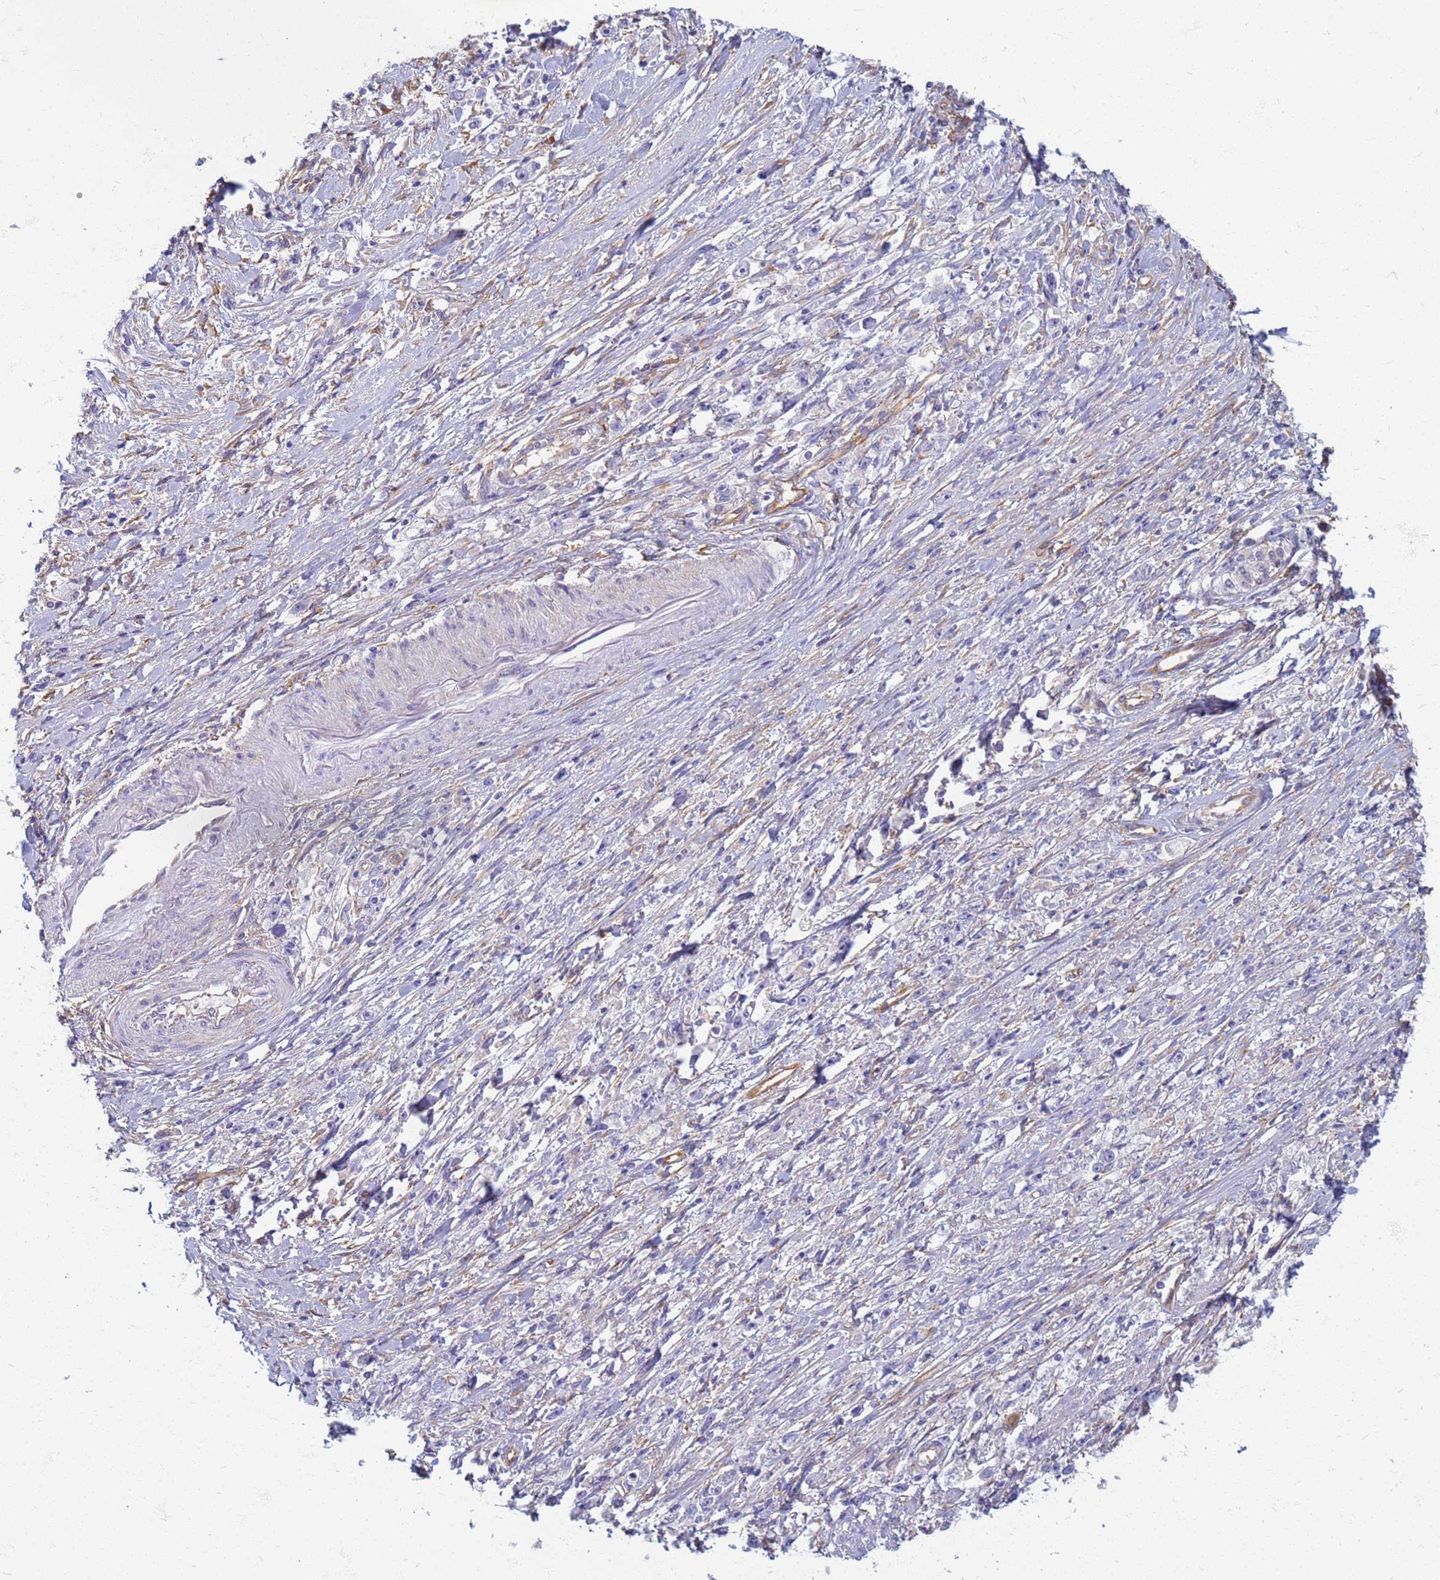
{"staining": {"intensity": "negative", "quantity": "none", "location": "none"}, "tissue": "stomach cancer", "cell_type": "Tumor cells", "image_type": "cancer", "snomed": [{"axis": "morphology", "description": "Adenocarcinoma, NOS"}, {"axis": "topography", "description": "Stomach"}], "caption": "The histopathology image demonstrates no significant expression in tumor cells of stomach cancer (adenocarcinoma). Nuclei are stained in blue.", "gene": "EEA1", "patient": {"sex": "female", "age": 59}}